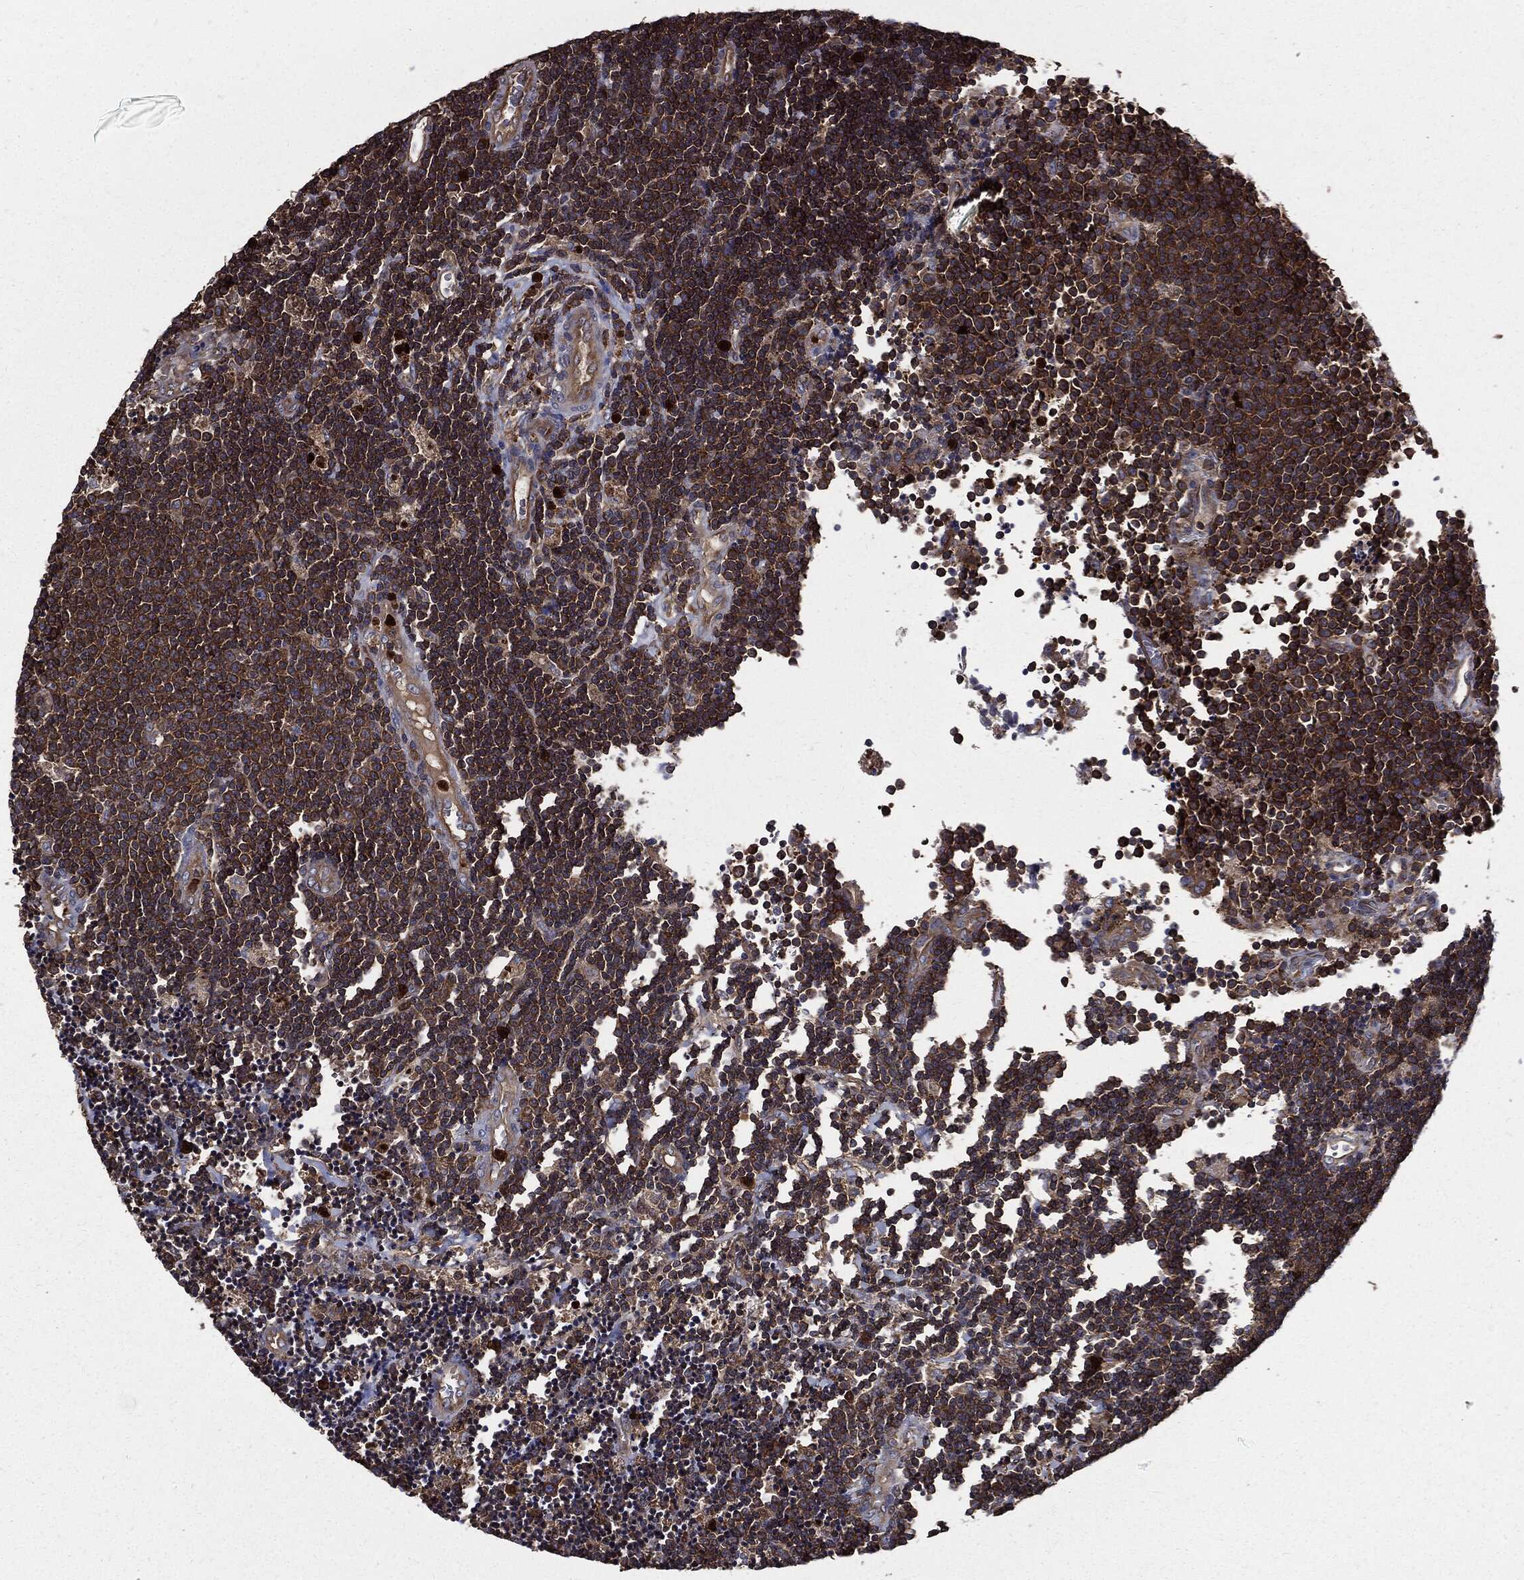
{"staining": {"intensity": "strong", "quantity": "25%-75%", "location": "cytoplasmic/membranous"}, "tissue": "lymphoma", "cell_type": "Tumor cells", "image_type": "cancer", "snomed": [{"axis": "morphology", "description": "Malignant lymphoma, non-Hodgkin's type, Low grade"}, {"axis": "topography", "description": "Brain"}], "caption": "Immunohistochemistry (DAB (3,3'-diaminobenzidine)) staining of human lymphoma shows strong cytoplasmic/membranous protein positivity in approximately 25%-75% of tumor cells.", "gene": "PDCD6IP", "patient": {"sex": "female", "age": 66}}